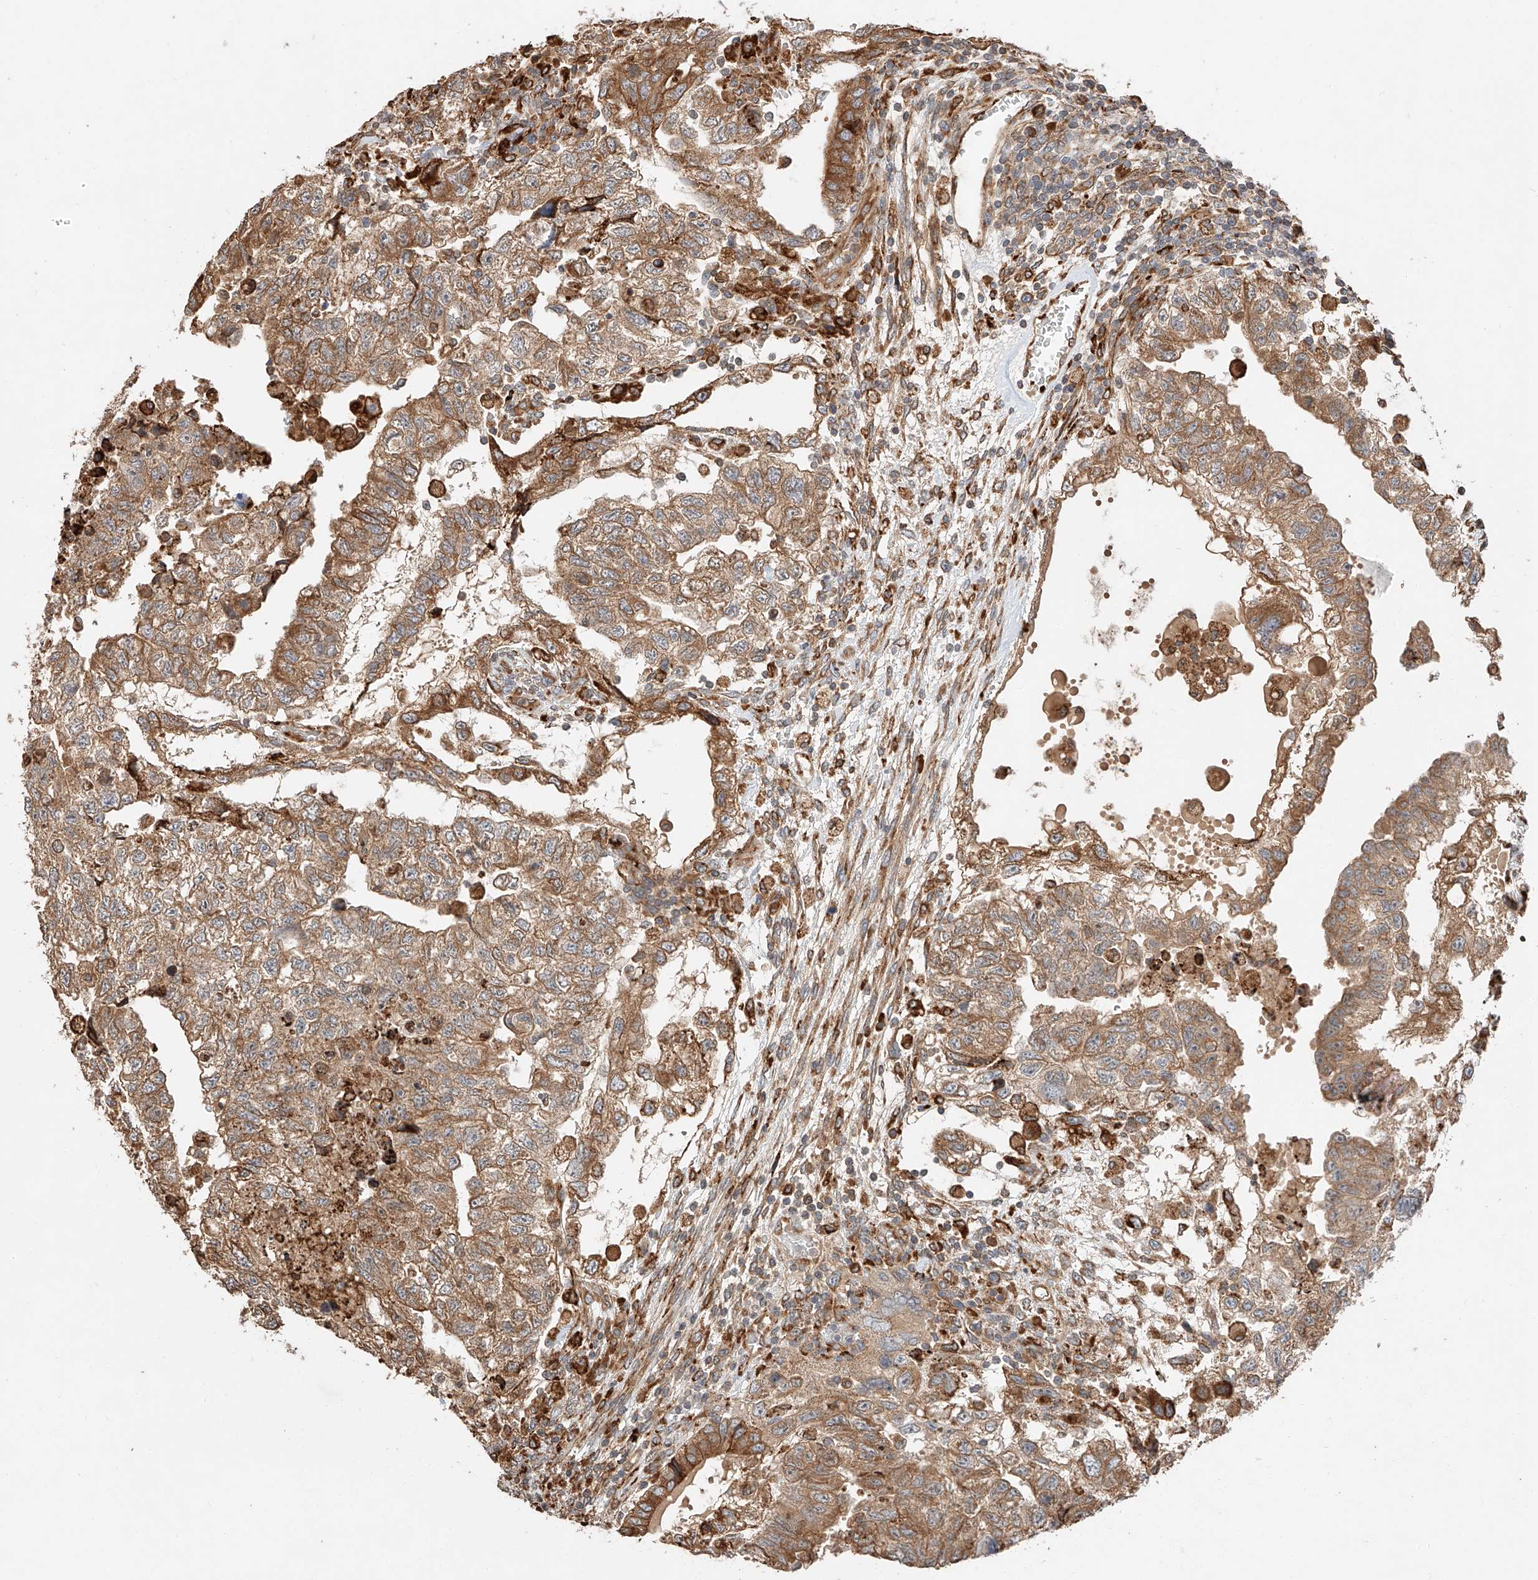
{"staining": {"intensity": "moderate", "quantity": ">75%", "location": "cytoplasmic/membranous"}, "tissue": "testis cancer", "cell_type": "Tumor cells", "image_type": "cancer", "snomed": [{"axis": "morphology", "description": "Carcinoma, Embryonal, NOS"}, {"axis": "topography", "description": "Testis"}], "caption": "A high-resolution image shows immunohistochemistry staining of testis embryonal carcinoma, which displays moderate cytoplasmic/membranous staining in approximately >75% of tumor cells.", "gene": "ZNF84", "patient": {"sex": "male", "age": 36}}